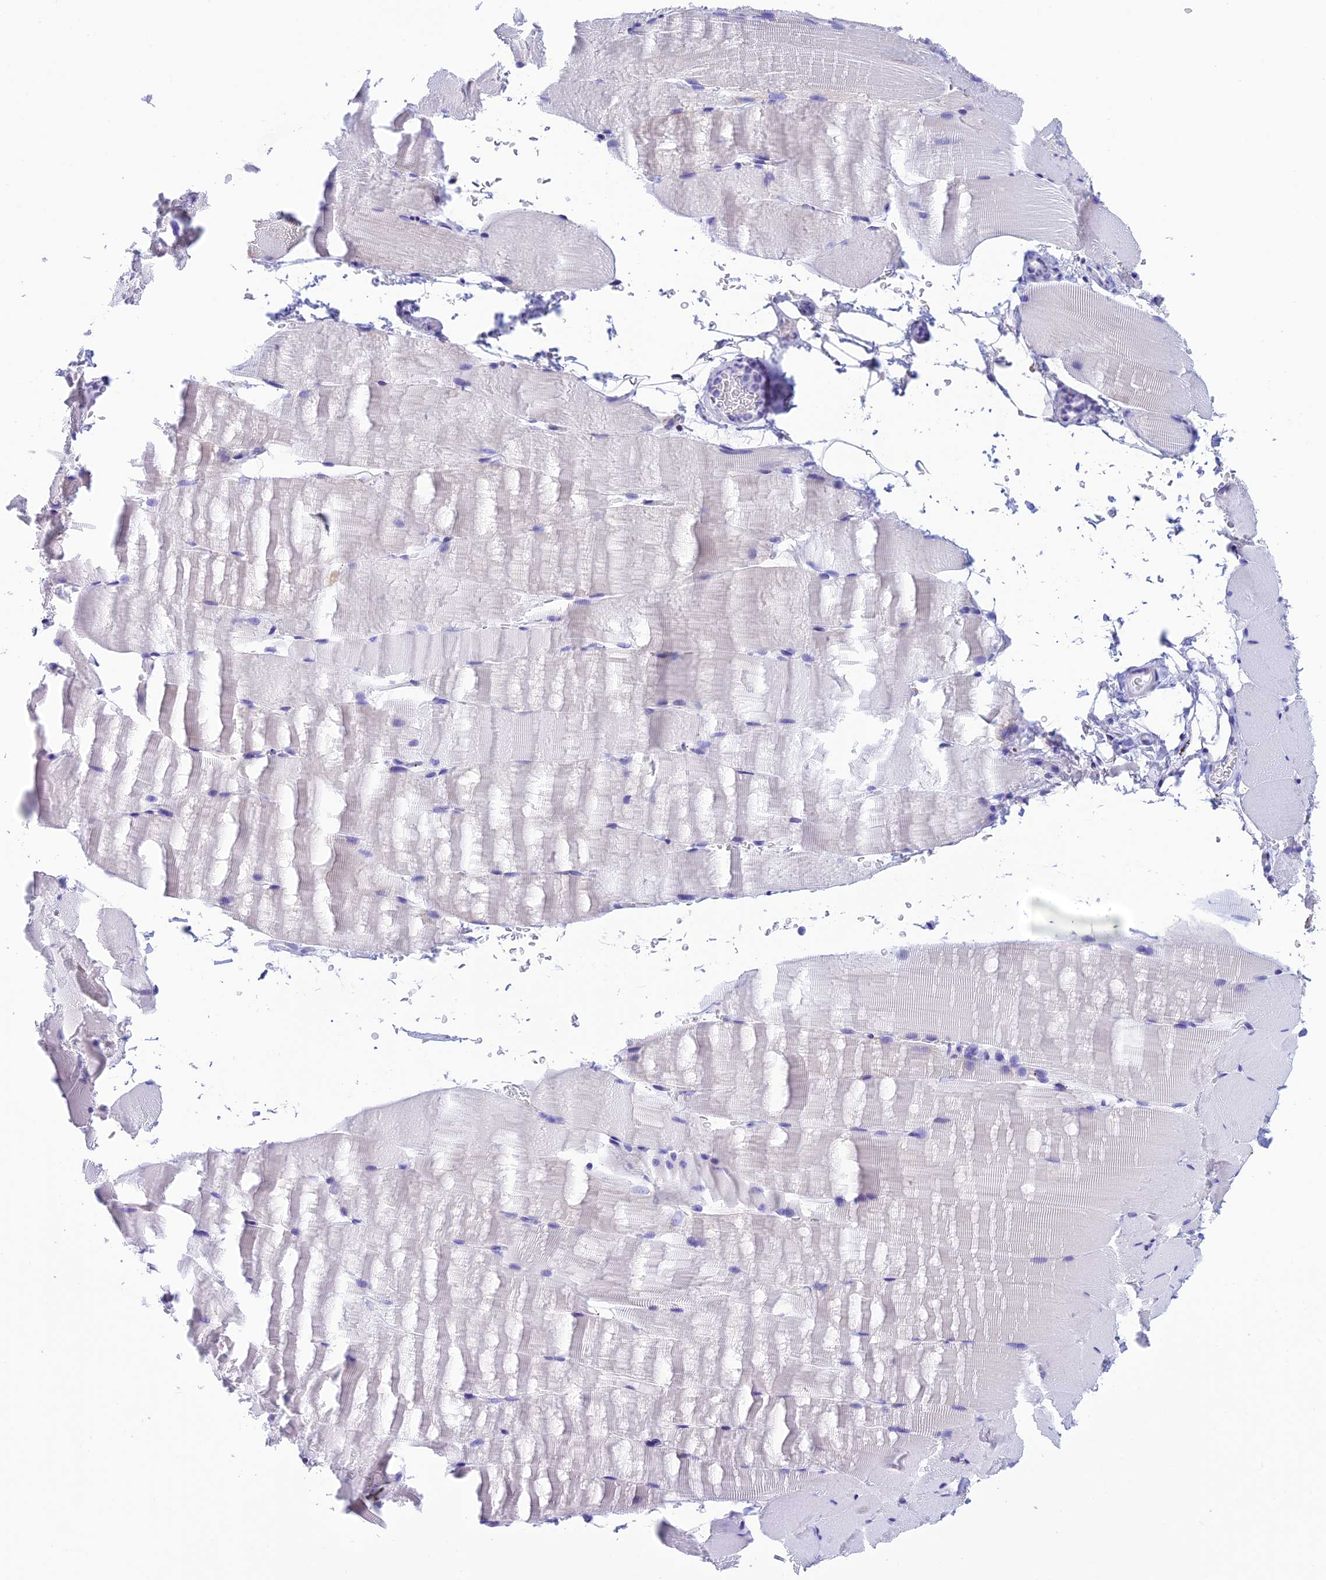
{"staining": {"intensity": "negative", "quantity": "none", "location": "none"}, "tissue": "skeletal muscle", "cell_type": "Myocytes", "image_type": "normal", "snomed": [{"axis": "morphology", "description": "Normal tissue, NOS"}, {"axis": "topography", "description": "Skeletal muscle"}, {"axis": "topography", "description": "Parathyroid gland"}], "caption": "This is an immunohistochemistry histopathology image of unremarkable skeletal muscle. There is no positivity in myocytes.", "gene": "NXPE4", "patient": {"sex": "female", "age": 37}}